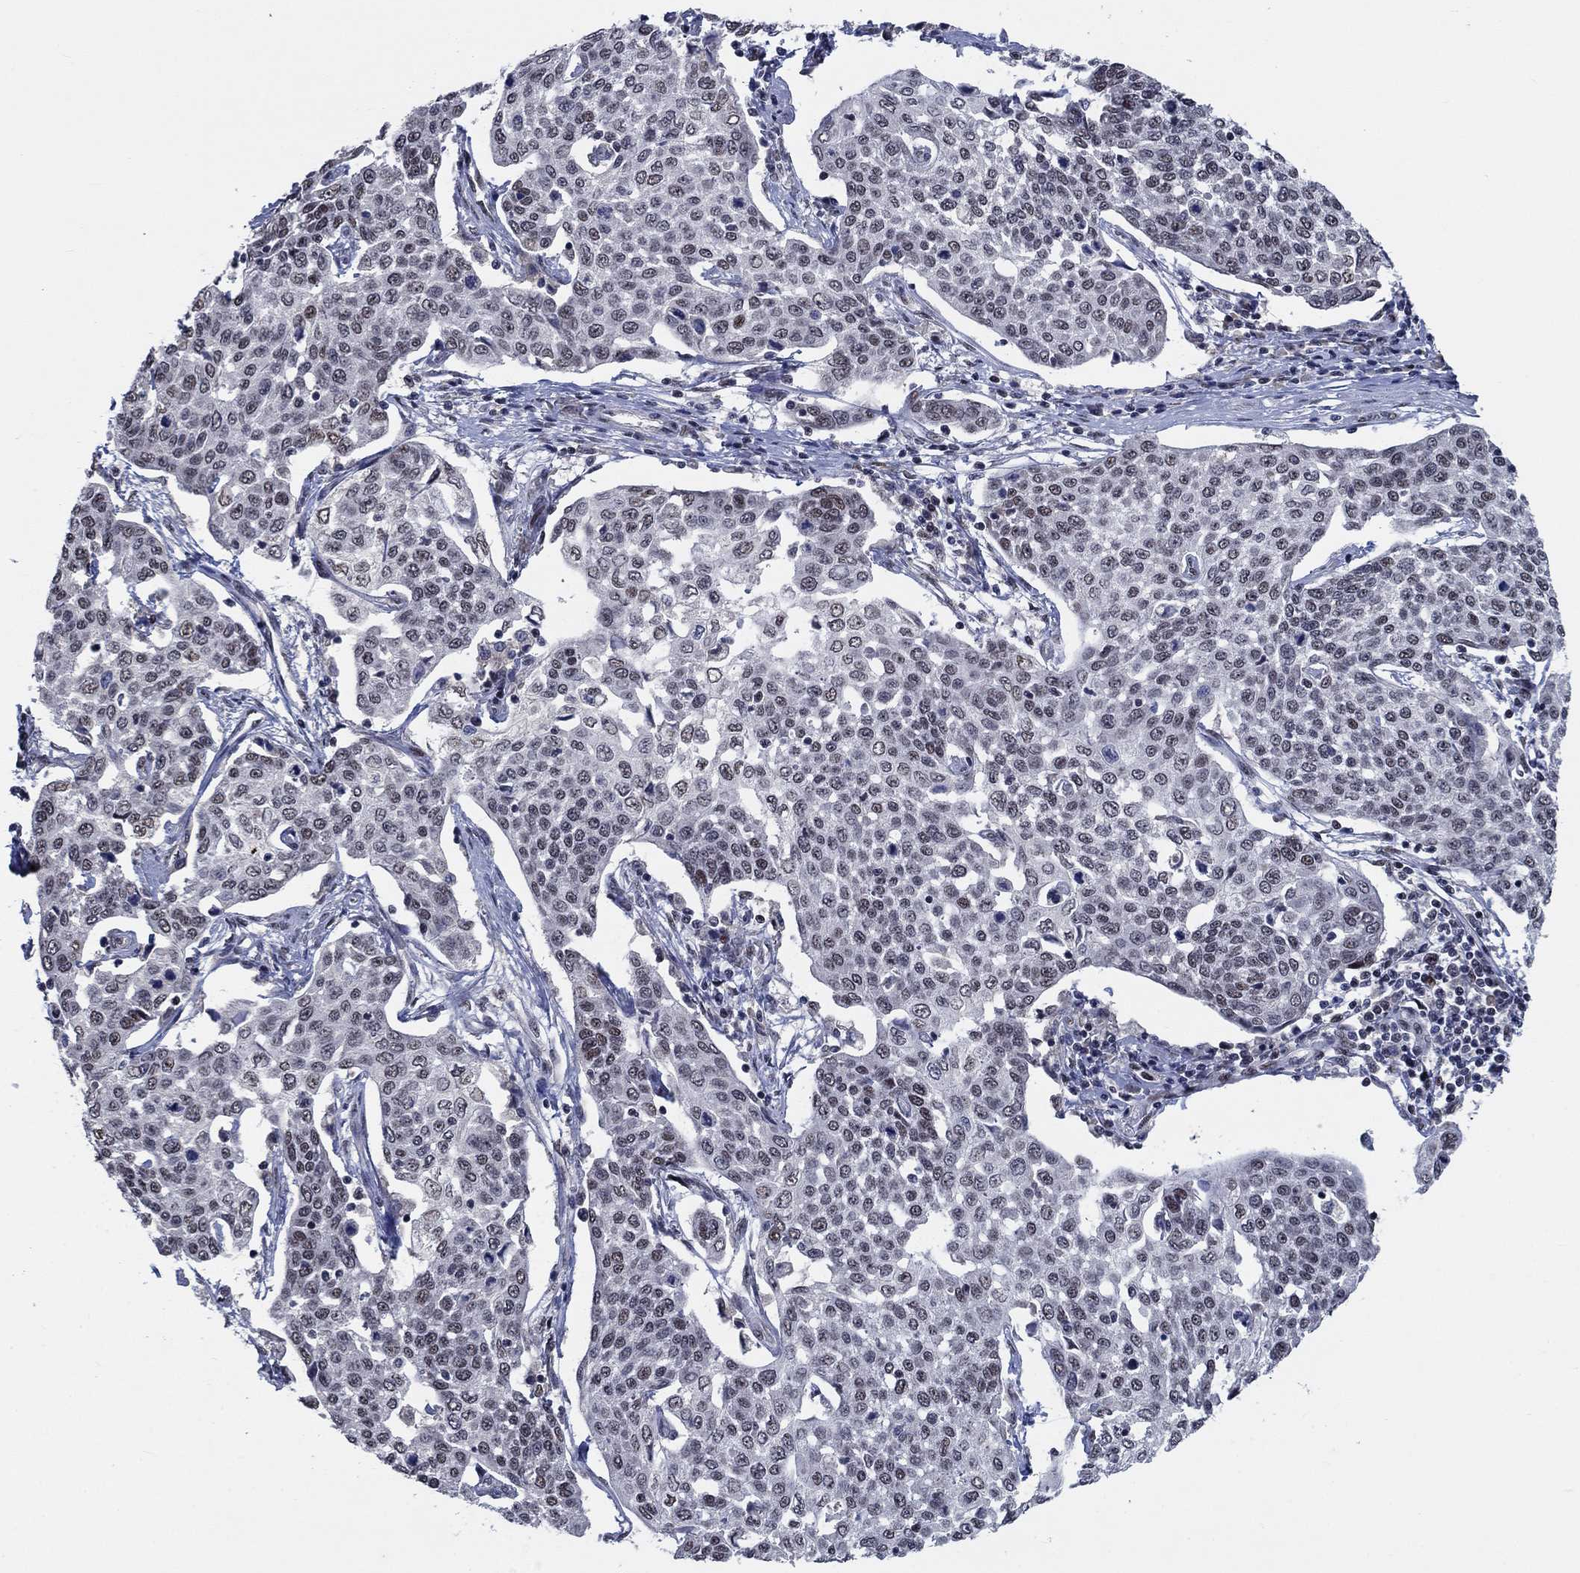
{"staining": {"intensity": "weak", "quantity": "<25%", "location": "nuclear"}, "tissue": "cervical cancer", "cell_type": "Tumor cells", "image_type": "cancer", "snomed": [{"axis": "morphology", "description": "Squamous cell carcinoma, NOS"}, {"axis": "topography", "description": "Cervix"}], "caption": "IHC of cervical cancer (squamous cell carcinoma) reveals no expression in tumor cells.", "gene": "HTN1", "patient": {"sex": "female", "age": 34}}